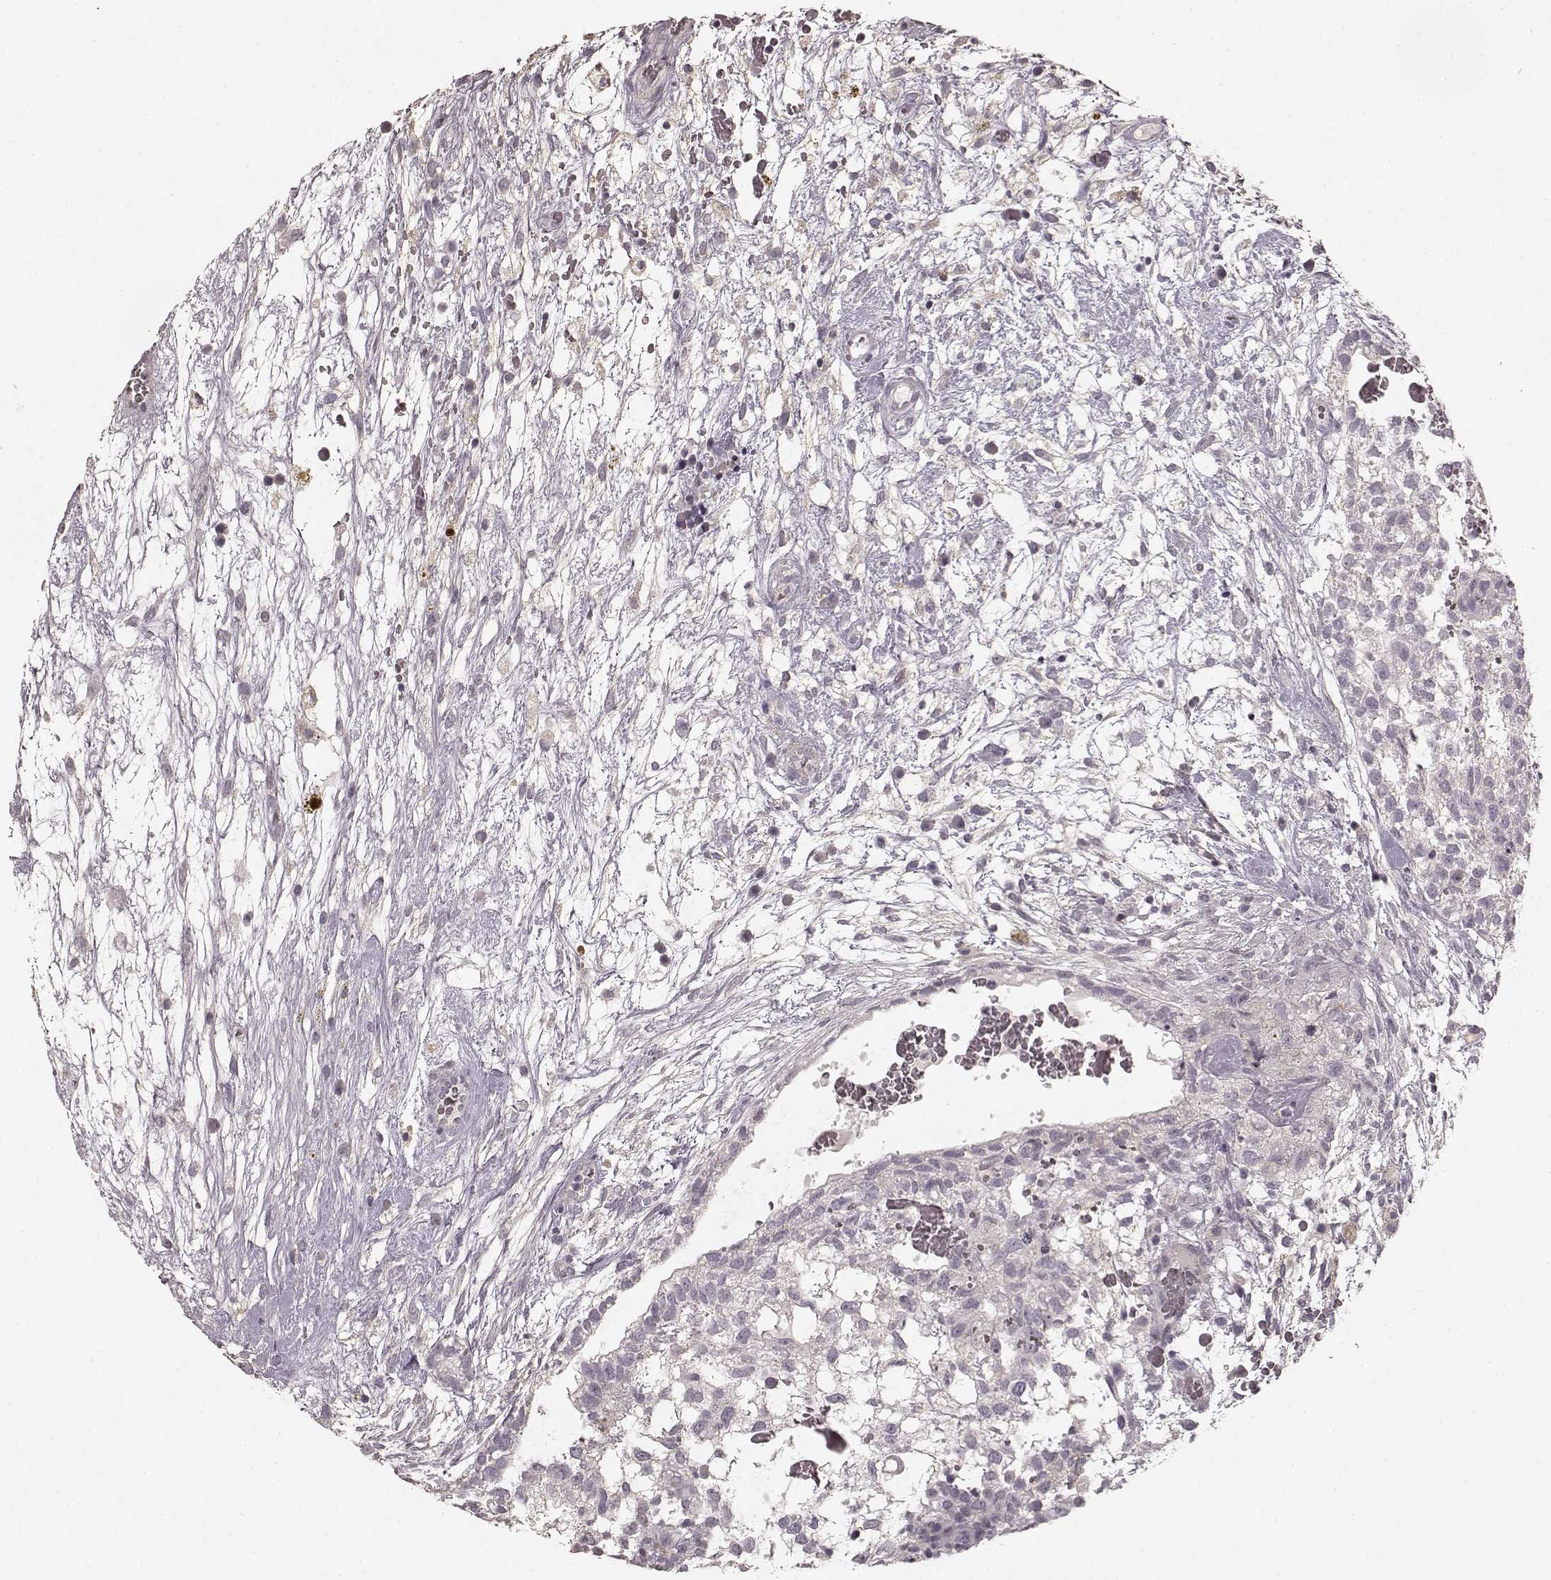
{"staining": {"intensity": "negative", "quantity": "none", "location": "none"}, "tissue": "testis cancer", "cell_type": "Tumor cells", "image_type": "cancer", "snomed": [{"axis": "morphology", "description": "Normal tissue, NOS"}, {"axis": "morphology", "description": "Carcinoma, Embryonal, NOS"}, {"axis": "topography", "description": "Testis"}], "caption": "A high-resolution micrograph shows immunohistochemistry staining of testis embryonal carcinoma, which reveals no significant positivity in tumor cells. The staining was performed using DAB to visualize the protein expression in brown, while the nuclei were stained in blue with hematoxylin (Magnification: 20x).", "gene": "PRKCE", "patient": {"sex": "male", "age": 32}}